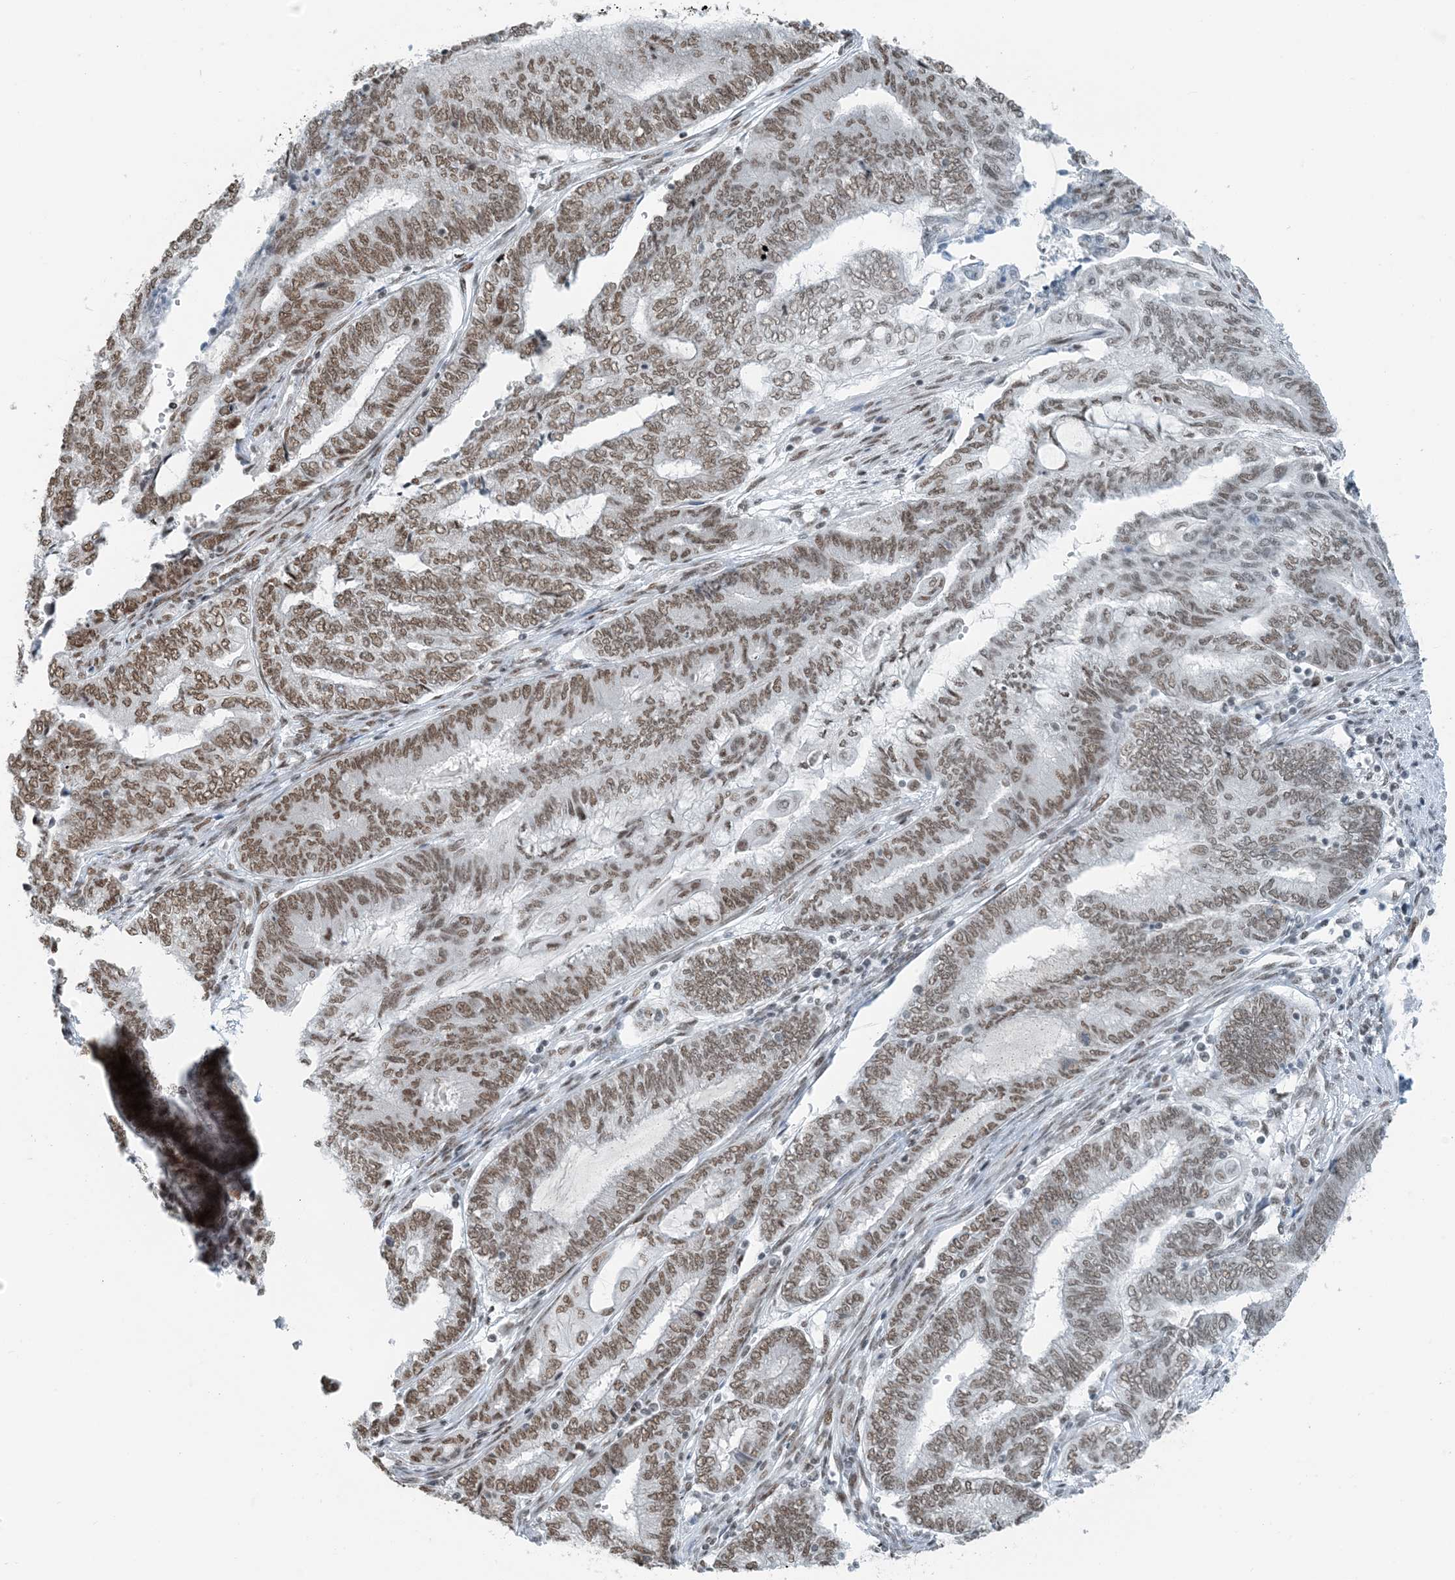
{"staining": {"intensity": "moderate", "quantity": ">75%", "location": "nuclear"}, "tissue": "endometrial cancer", "cell_type": "Tumor cells", "image_type": "cancer", "snomed": [{"axis": "morphology", "description": "Adenocarcinoma, NOS"}, {"axis": "topography", "description": "Uterus"}, {"axis": "topography", "description": "Endometrium"}], "caption": "An image showing moderate nuclear positivity in about >75% of tumor cells in adenocarcinoma (endometrial), as visualized by brown immunohistochemical staining.", "gene": "ZNF500", "patient": {"sex": "female", "age": 70}}